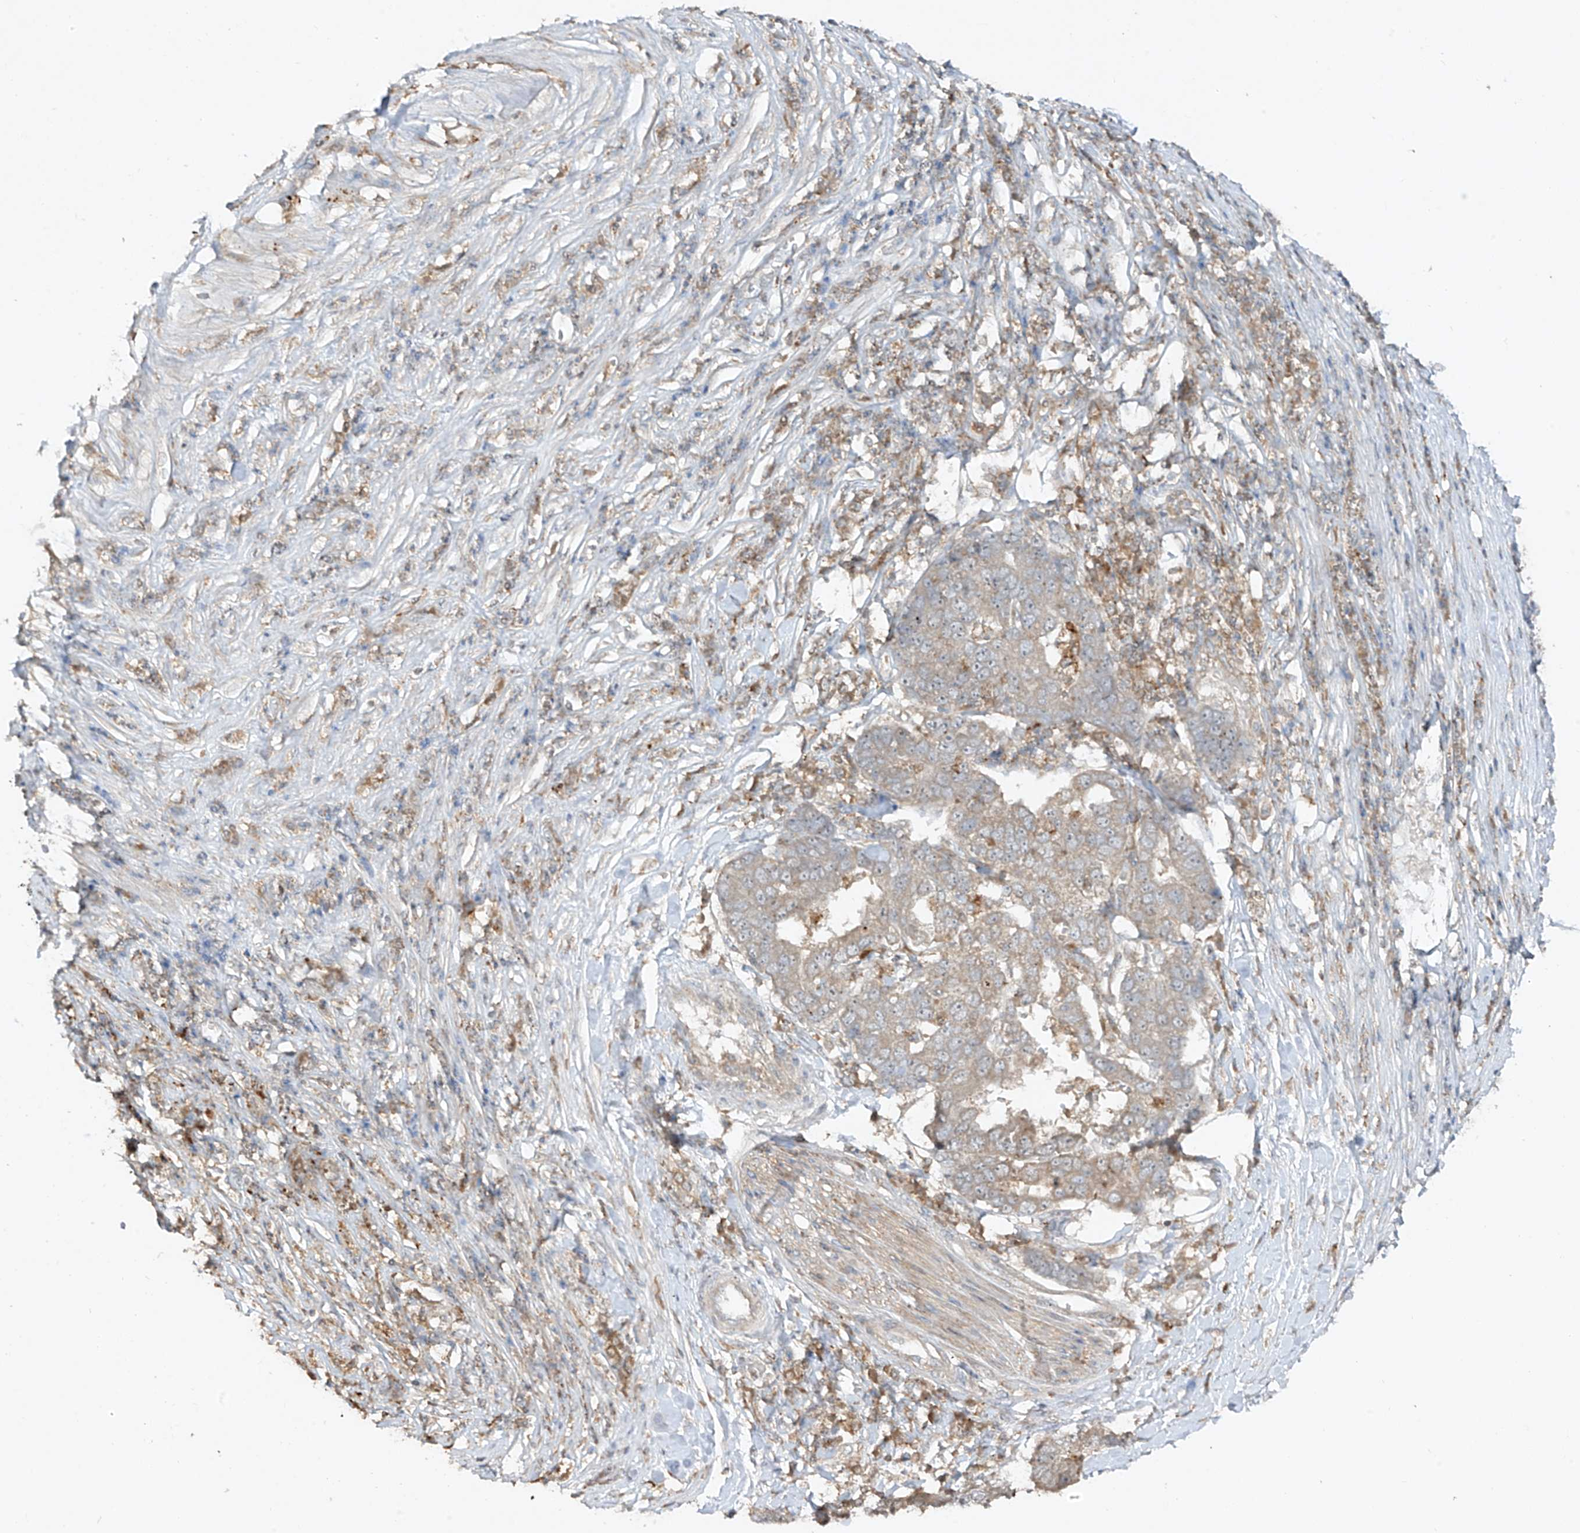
{"staining": {"intensity": "weak", "quantity": "25%-75%", "location": "cytoplasmic/membranous"}, "tissue": "pancreatic cancer", "cell_type": "Tumor cells", "image_type": "cancer", "snomed": [{"axis": "morphology", "description": "Adenocarcinoma, NOS"}, {"axis": "topography", "description": "Pancreas"}], "caption": "Weak cytoplasmic/membranous staining for a protein is identified in approximately 25%-75% of tumor cells of pancreatic cancer (adenocarcinoma) using IHC.", "gene": "LDAH", "patient": {"sex": "female", "age": 61}}